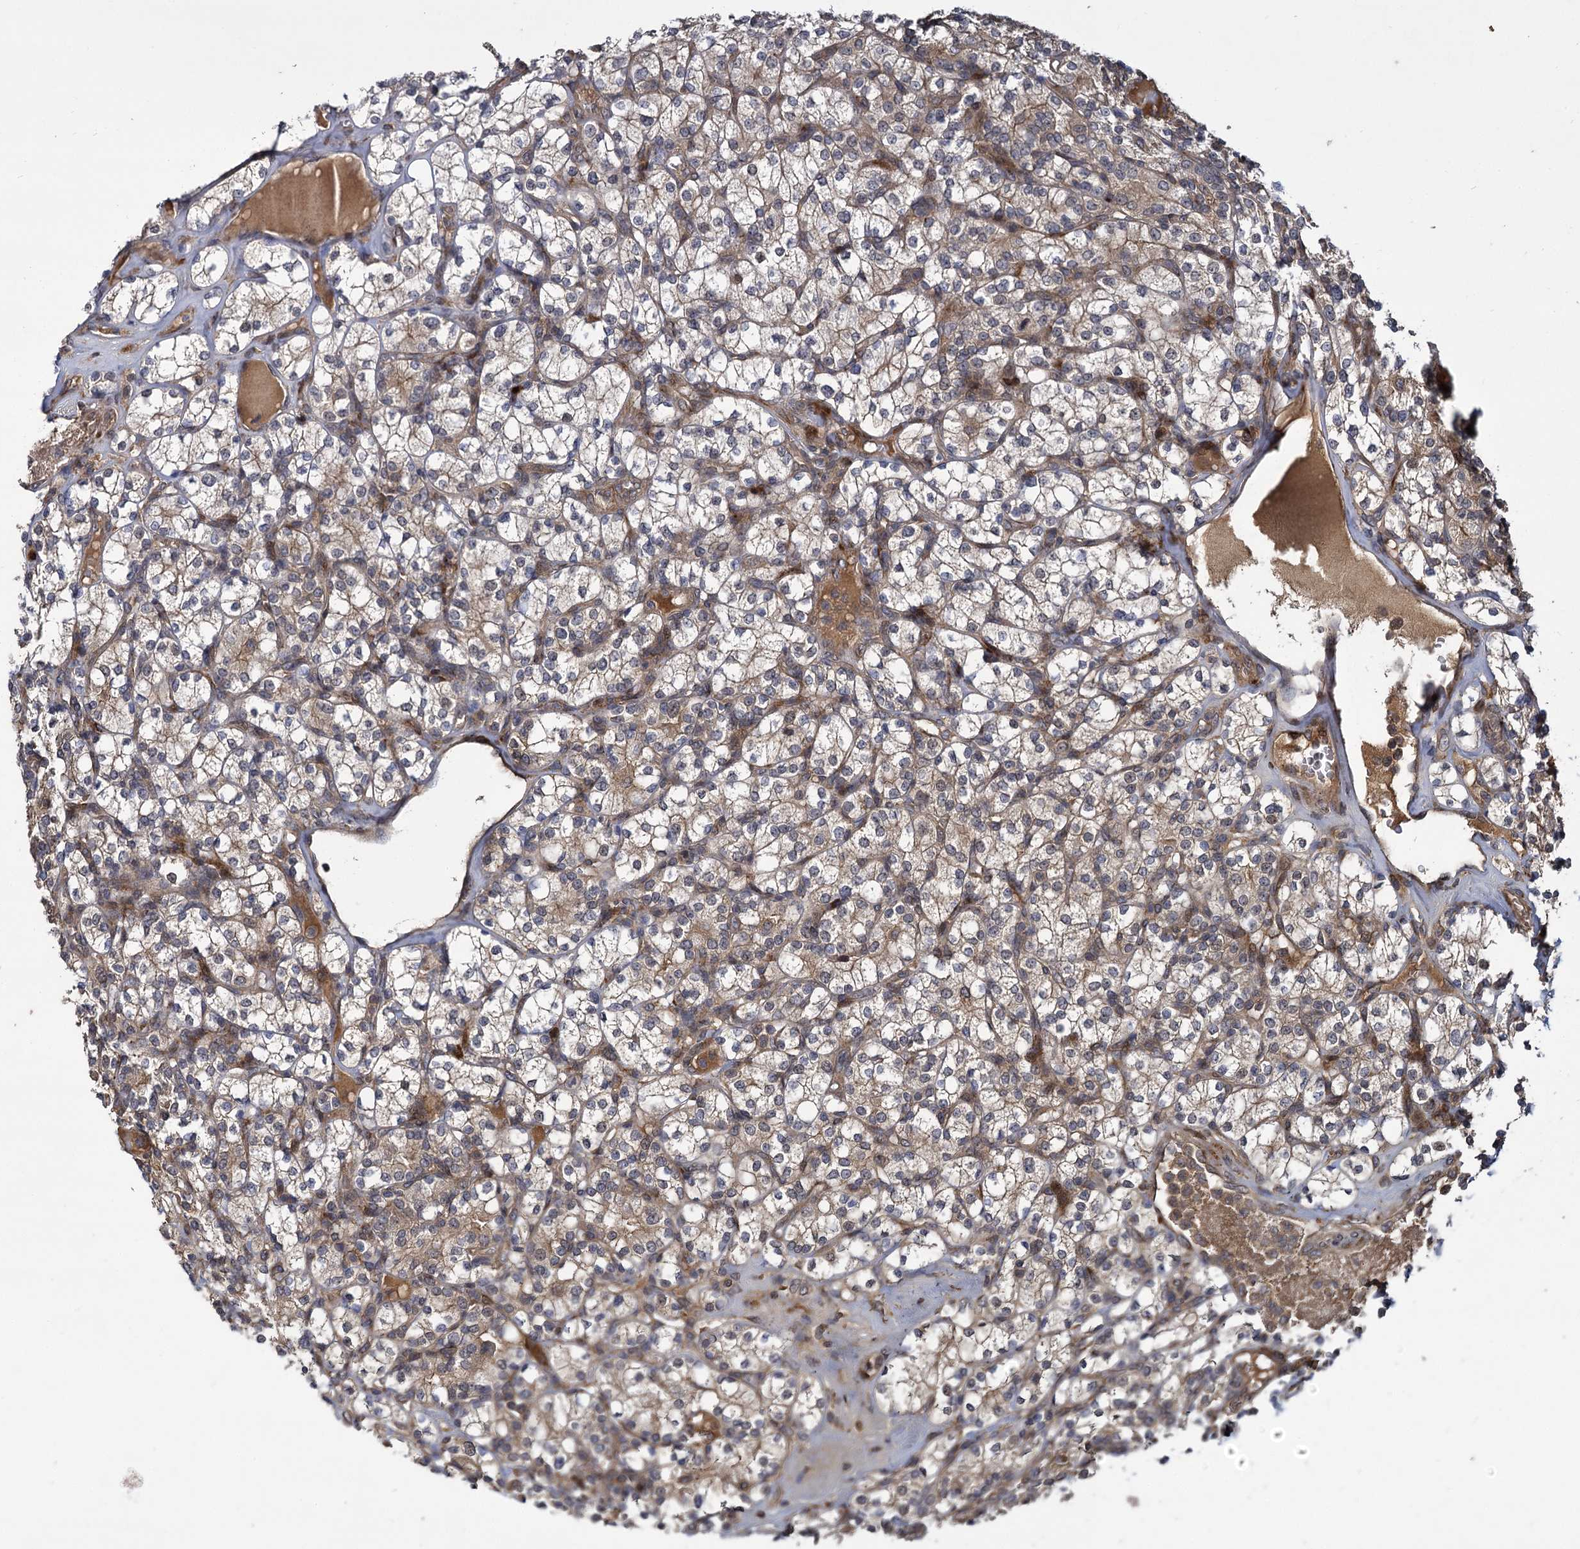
{"staining": {"intensity": "weak", "quantity": "25%-75%", "location": "cytoplasmic/membranous"}, "tissue": "renal cancer", "cell_type": "Tumor cells", "image_type": "cancer", "snomed": [{"axis": "morphology", "description": "Adenocarcinoma, NOS"}, {"axis": "topography", "description": "Kidney"}], "caption": "Renal adenocarcinoma stained with DAB IHC exhibits low levels of weak cytoplasmic/membranous staining in approximately 25%-75% of tumor cells.", "gene": "INPPL1", "patient": {"sex": "male", "age": 77}}